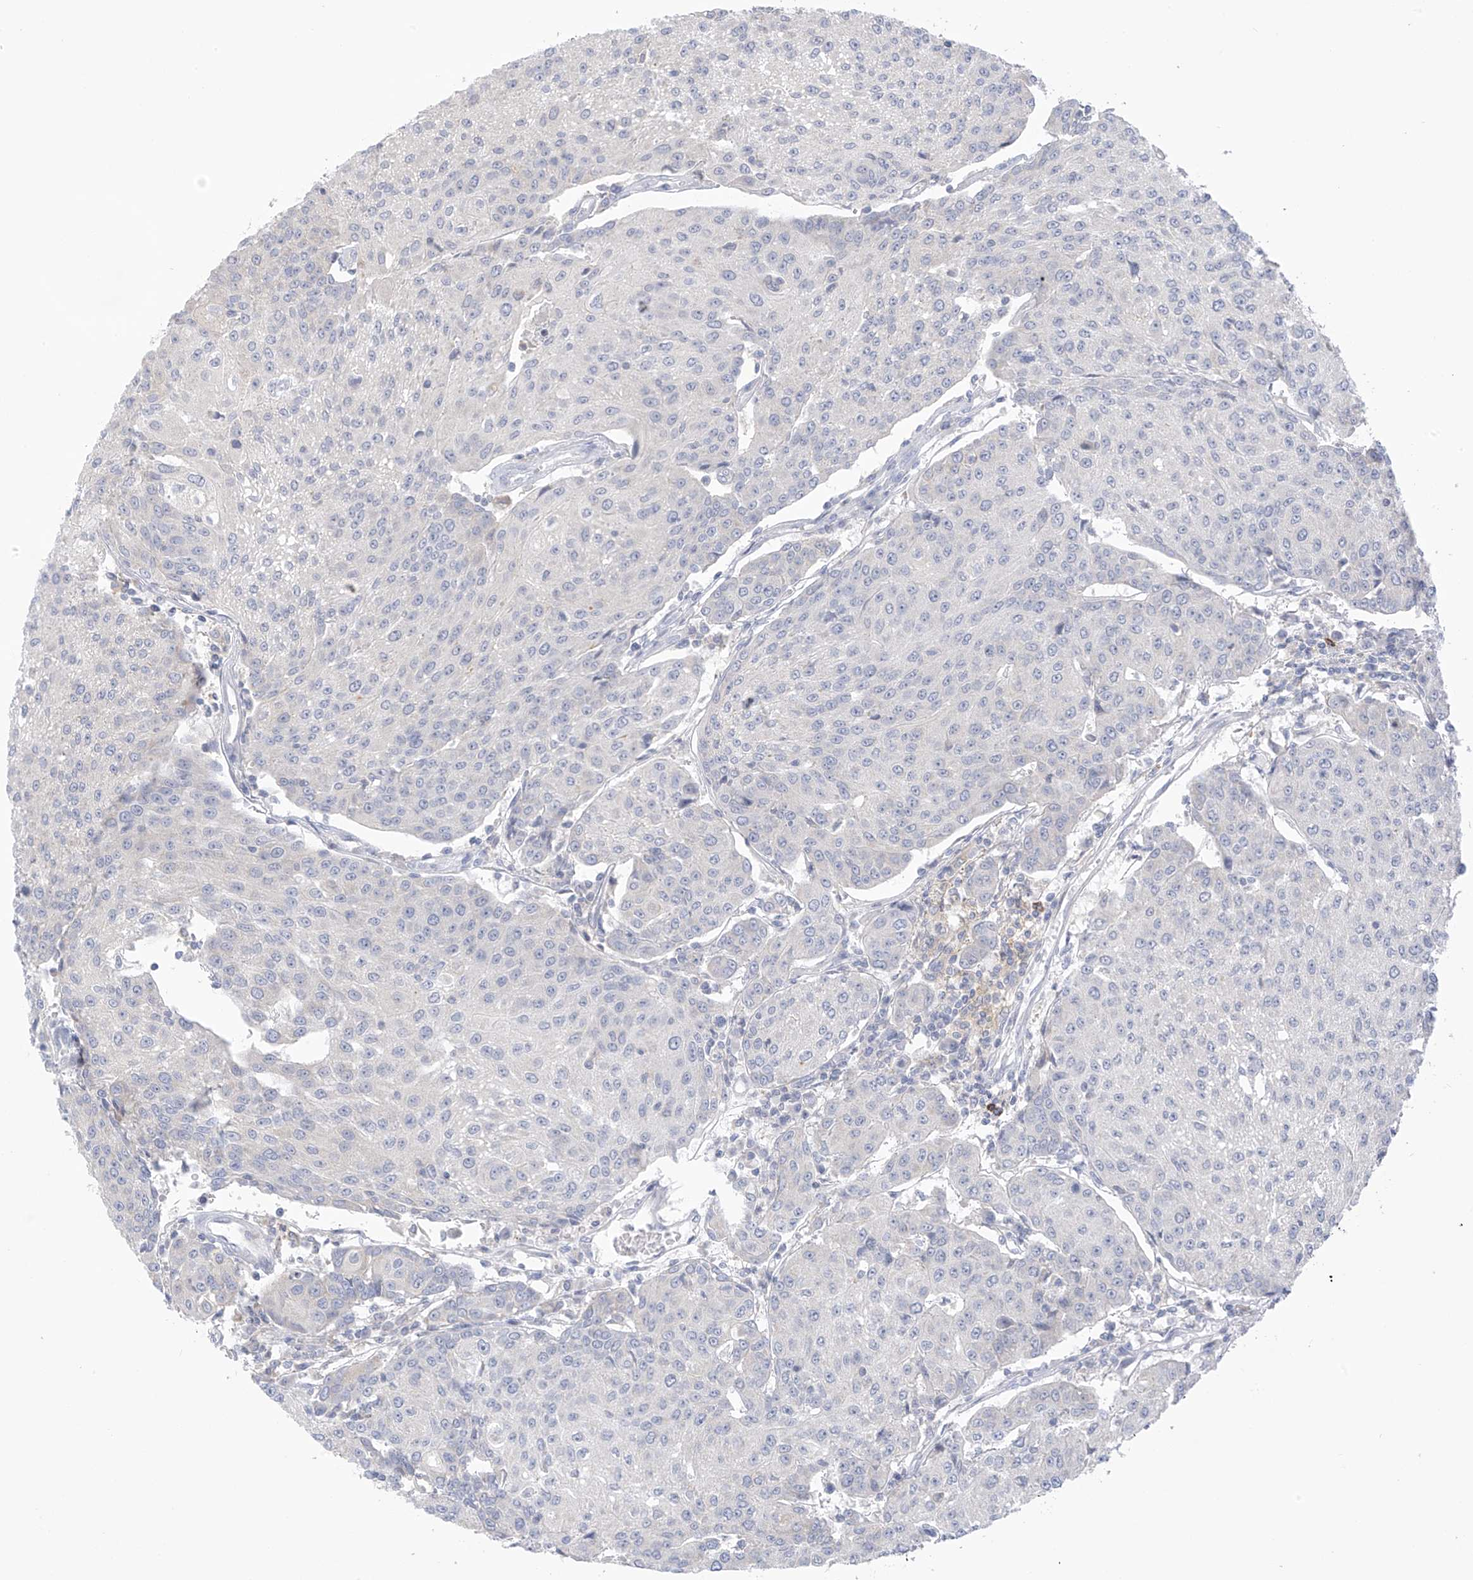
{"staining": {"intensity": "negative", "quantity": "none", "location": "none"}, "tissue": "urothelial cancer", "cell_type": "Tumor cells", "image_type": "cancer", "snomed": [{"axis": "morphology", "description": "Urothelial carcinoma, High grade"}, {"axis": "topography", "description": "Urinary bladder"}], "caption": "IHC of urothelial carcinoma (high-grade) demonstrates no staining in tumor cells.", "gene": "SLC6A12", "patient": {"sex": "female", "age": 85}}